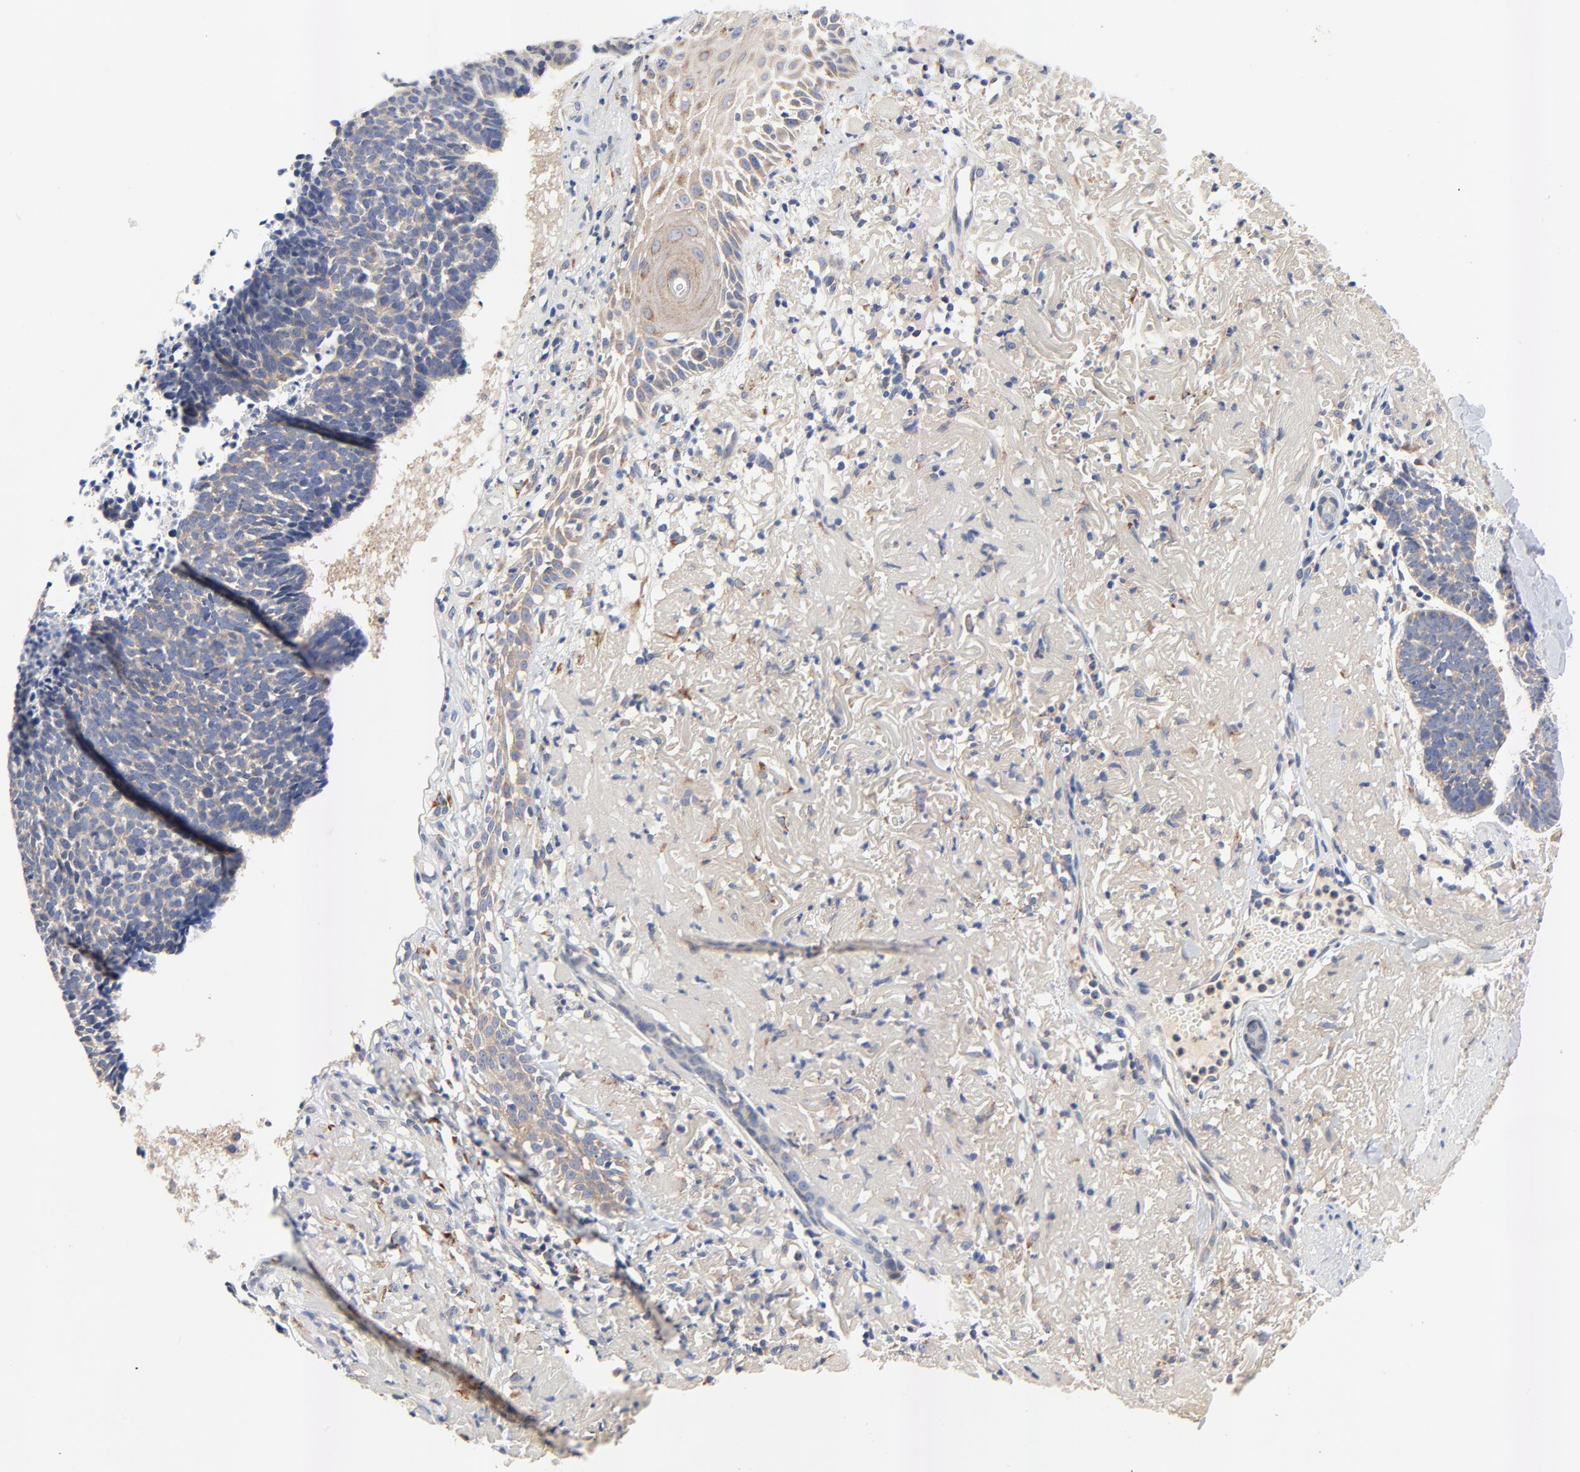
{"staining": {"intensity": "weak", "quantity": ">75%", "location": "cytoplasmic/membranous"}, "tissue": "skin cancer", "cell_type": "Tumor cells", "image_type": "cancer", "snomed": [{"axis": "morphology", "description": "Basal cell carcinoma"}, {"axis": "topography", "description": "Skin"}], "caption": "Tumor cells display weak cytoplasmic/membranous positivity in approximately >75% of cells in skin basal cell carcinoma.", "gene": "VAV2", "patient": {"sex": "female", "age": 87}}